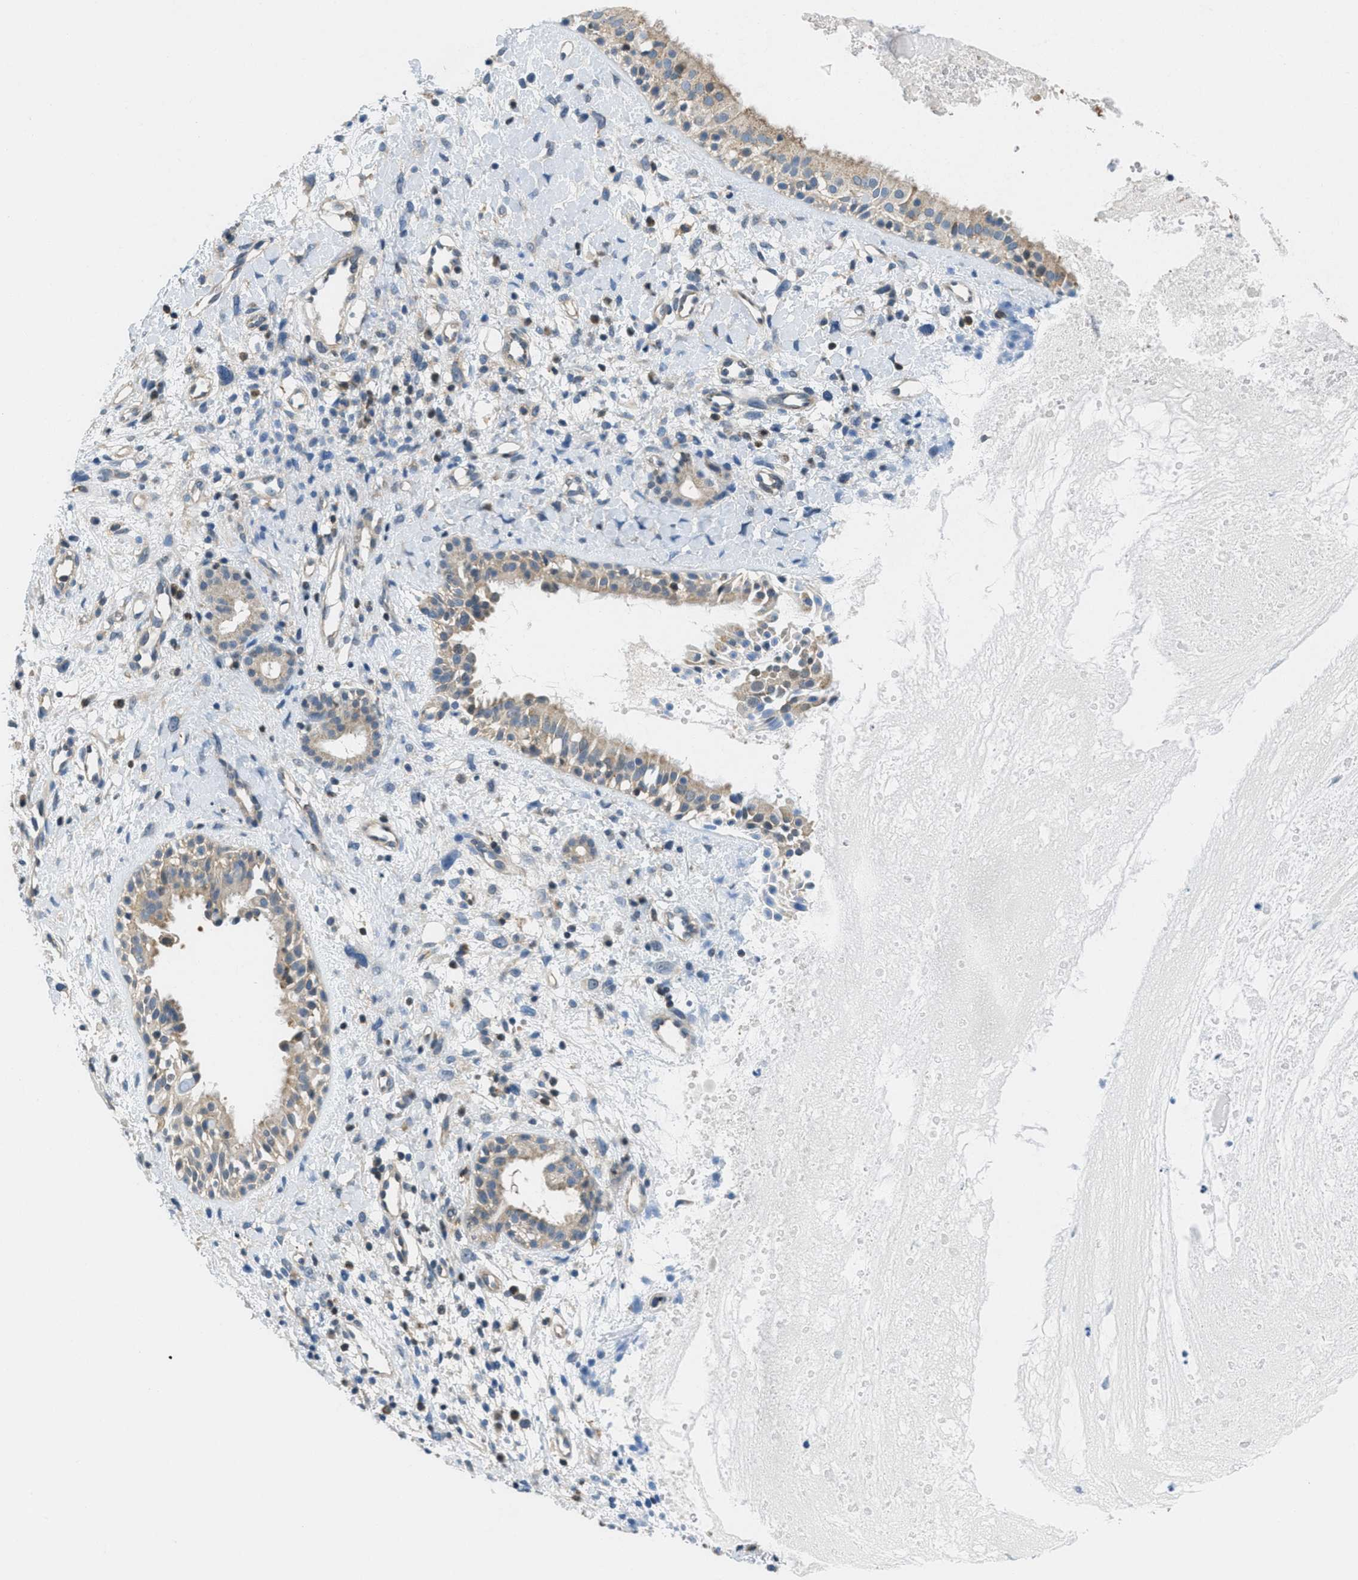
{"staining": {"intensity": "moderate", "quantity": "25%-75%", "location": "cytoplasmic/membranous"}, "tissue": "nasopharynx", "cell_type": "Respiratory epithelial cells", "image_type": "normal", "snomed": [{"axis": "morphology", "description": "Normal tissue, NOS"}, {"axis": "topography", "description": "Nasopharynx"}], "caption": "A histopathology image of human nasopharynx stained for a protein exhibits moderate cytoplasmic/membranous brown staining in respiratory epithelial cells.", "gene": "PIP5K1C", "patient": {"sex": "male", "age": 22}}